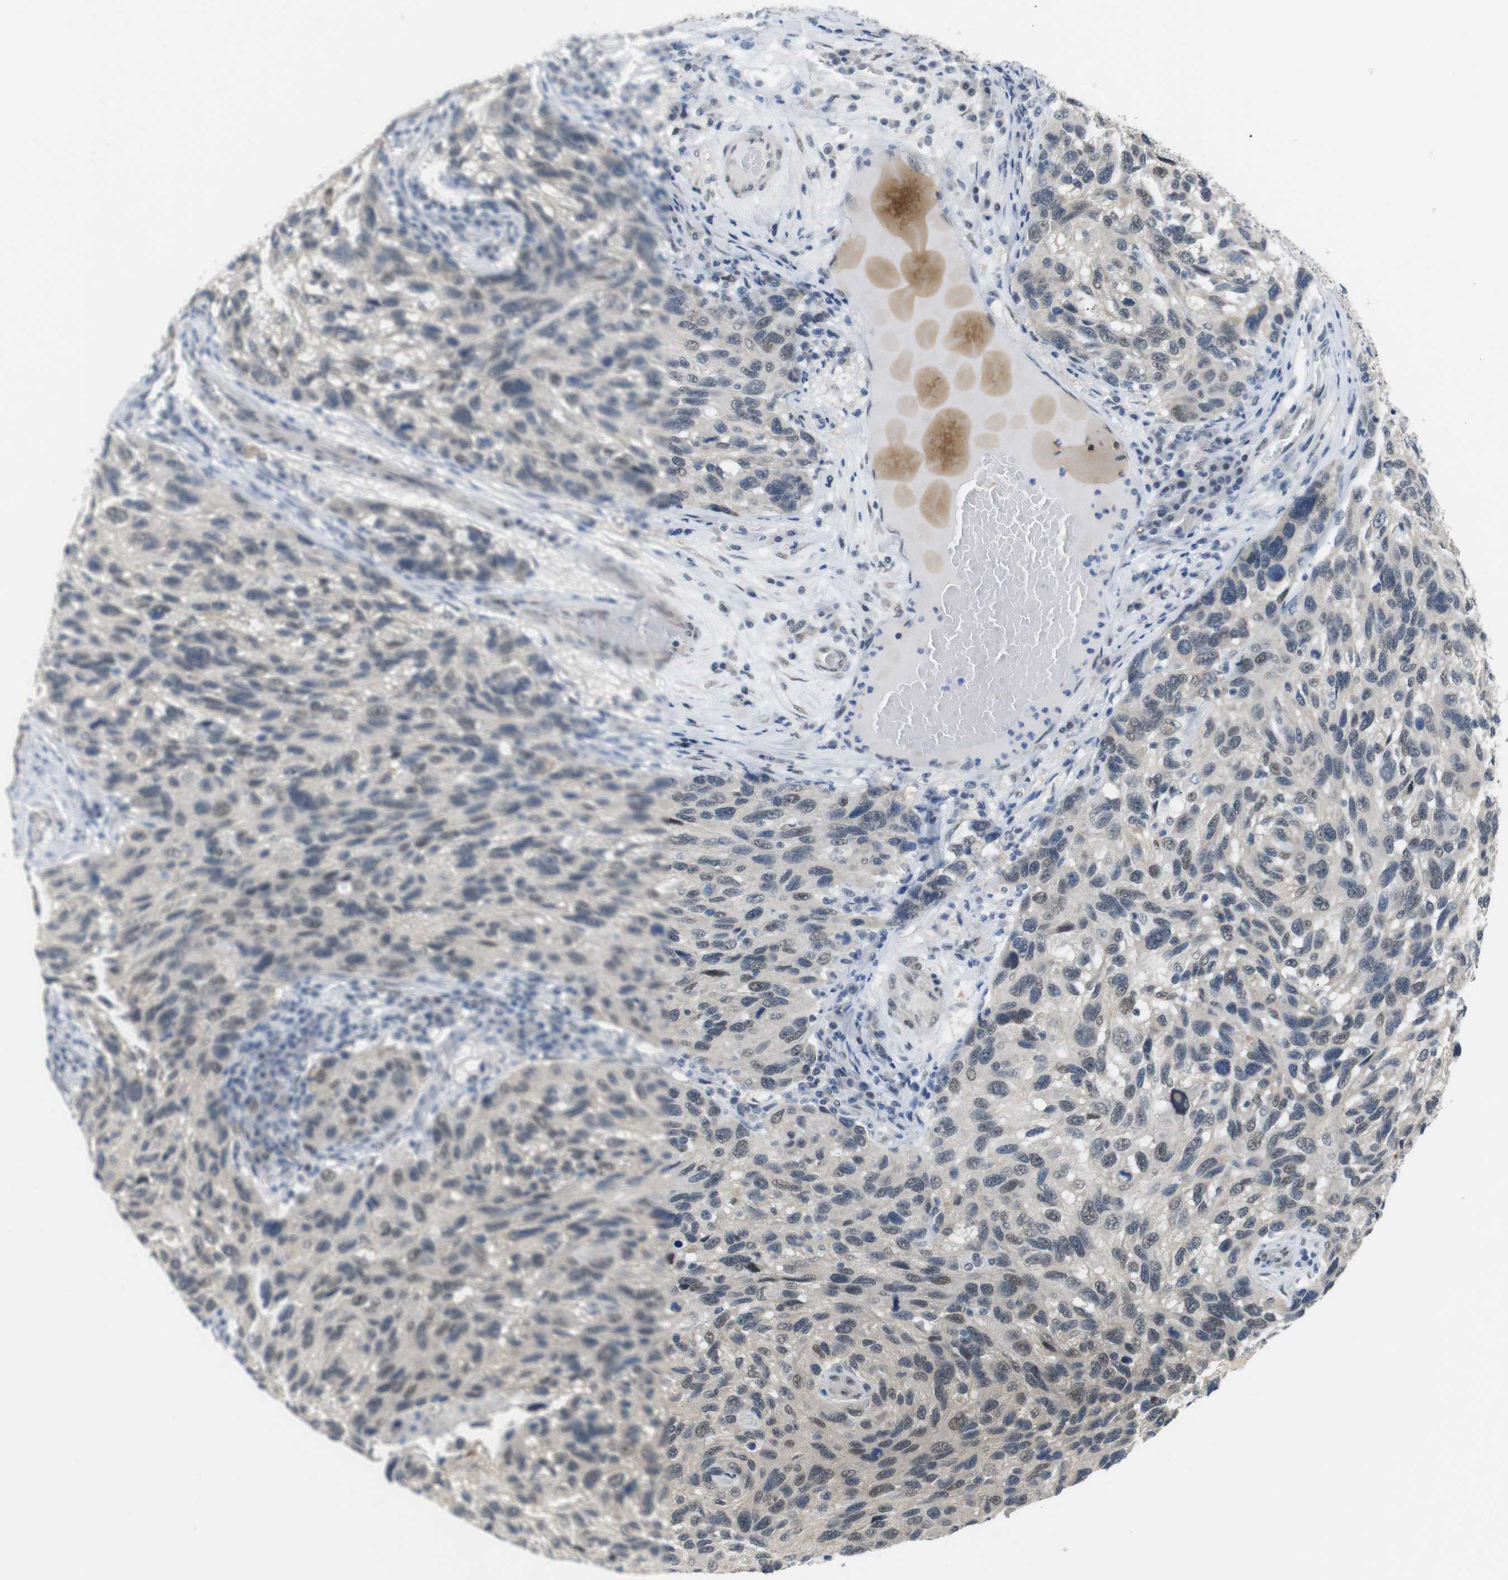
{"staining": {"intensity": "weak", "quantity": "<25%", "location": "nuclear"}, "tissue": "melanoma", "cell_type": "Tumor cells", "image_type": "cancer", "snomed": [{"axis": "morphology", "description": "Malignant melanoma, NOS"}, {"axis": "topography", "description": "Skin"}], "caption": "Immunohistochemical staining of melanoma displays no significant positivity in tumor cells.", "gene": "GPR158", "patient": {"sex": "male", "age": 53}}